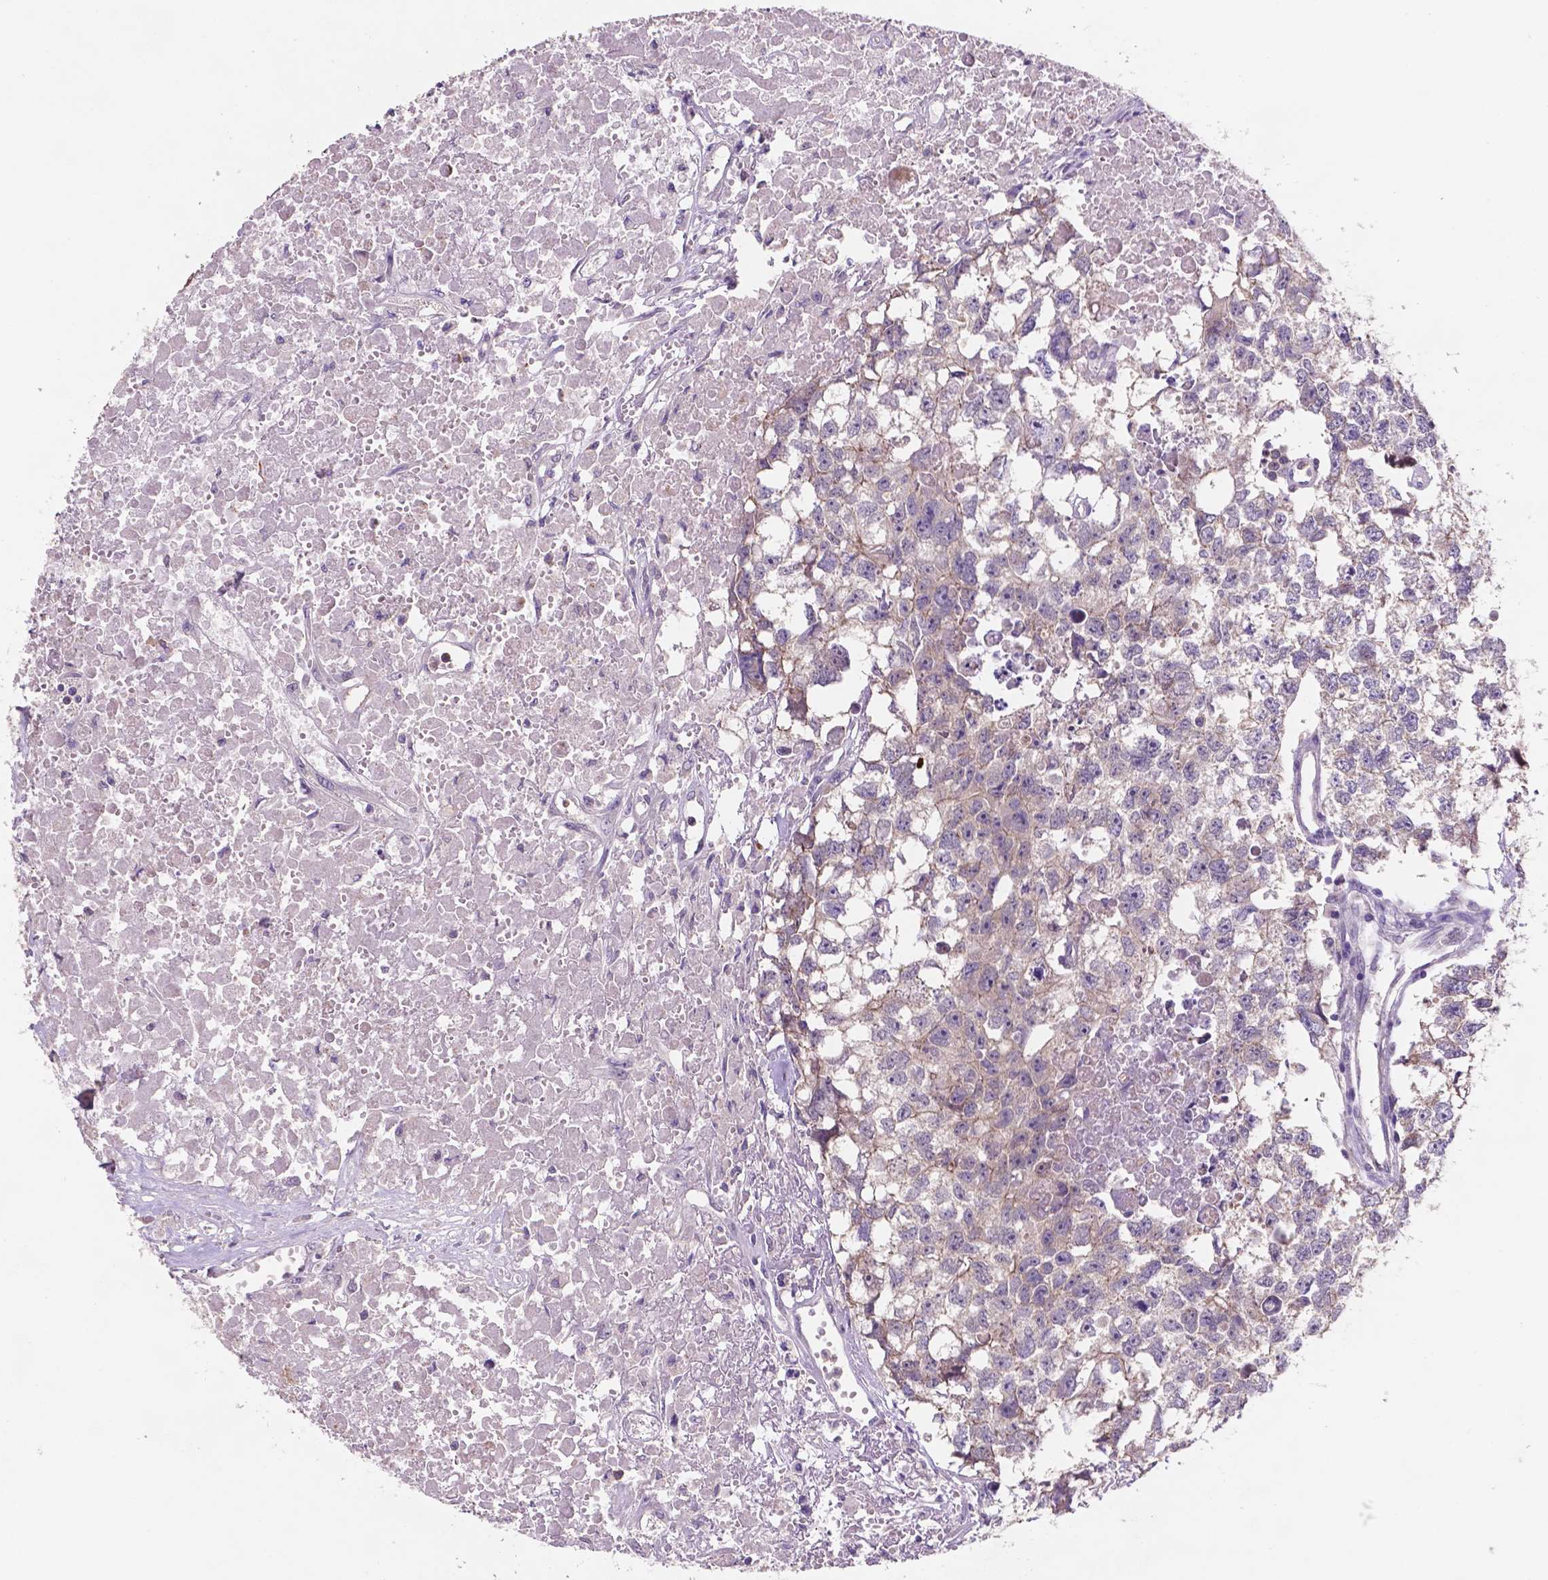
{"staining": {"intensity": "weak", "quantity": "<25%", "location": "cytoplasmic/membranous"}, "tissue": "testis cancer", "cell_type": "Tumor cells", "image_type": "cancer", "snomed": [{"axis": "morphology", "description": "Carcinoma, Embryonal, NOS"}, {"axis": "morphology", "description": "Teratoma, malignant, NOS"}, {"axis": "topography", "description": "Testis"}], "caption": "Tumor cells show no significant expression in testis cancer (malignant teratoma).", "gene": "MKRN2OS", "patient": {"sex": "male", "age": 44}}